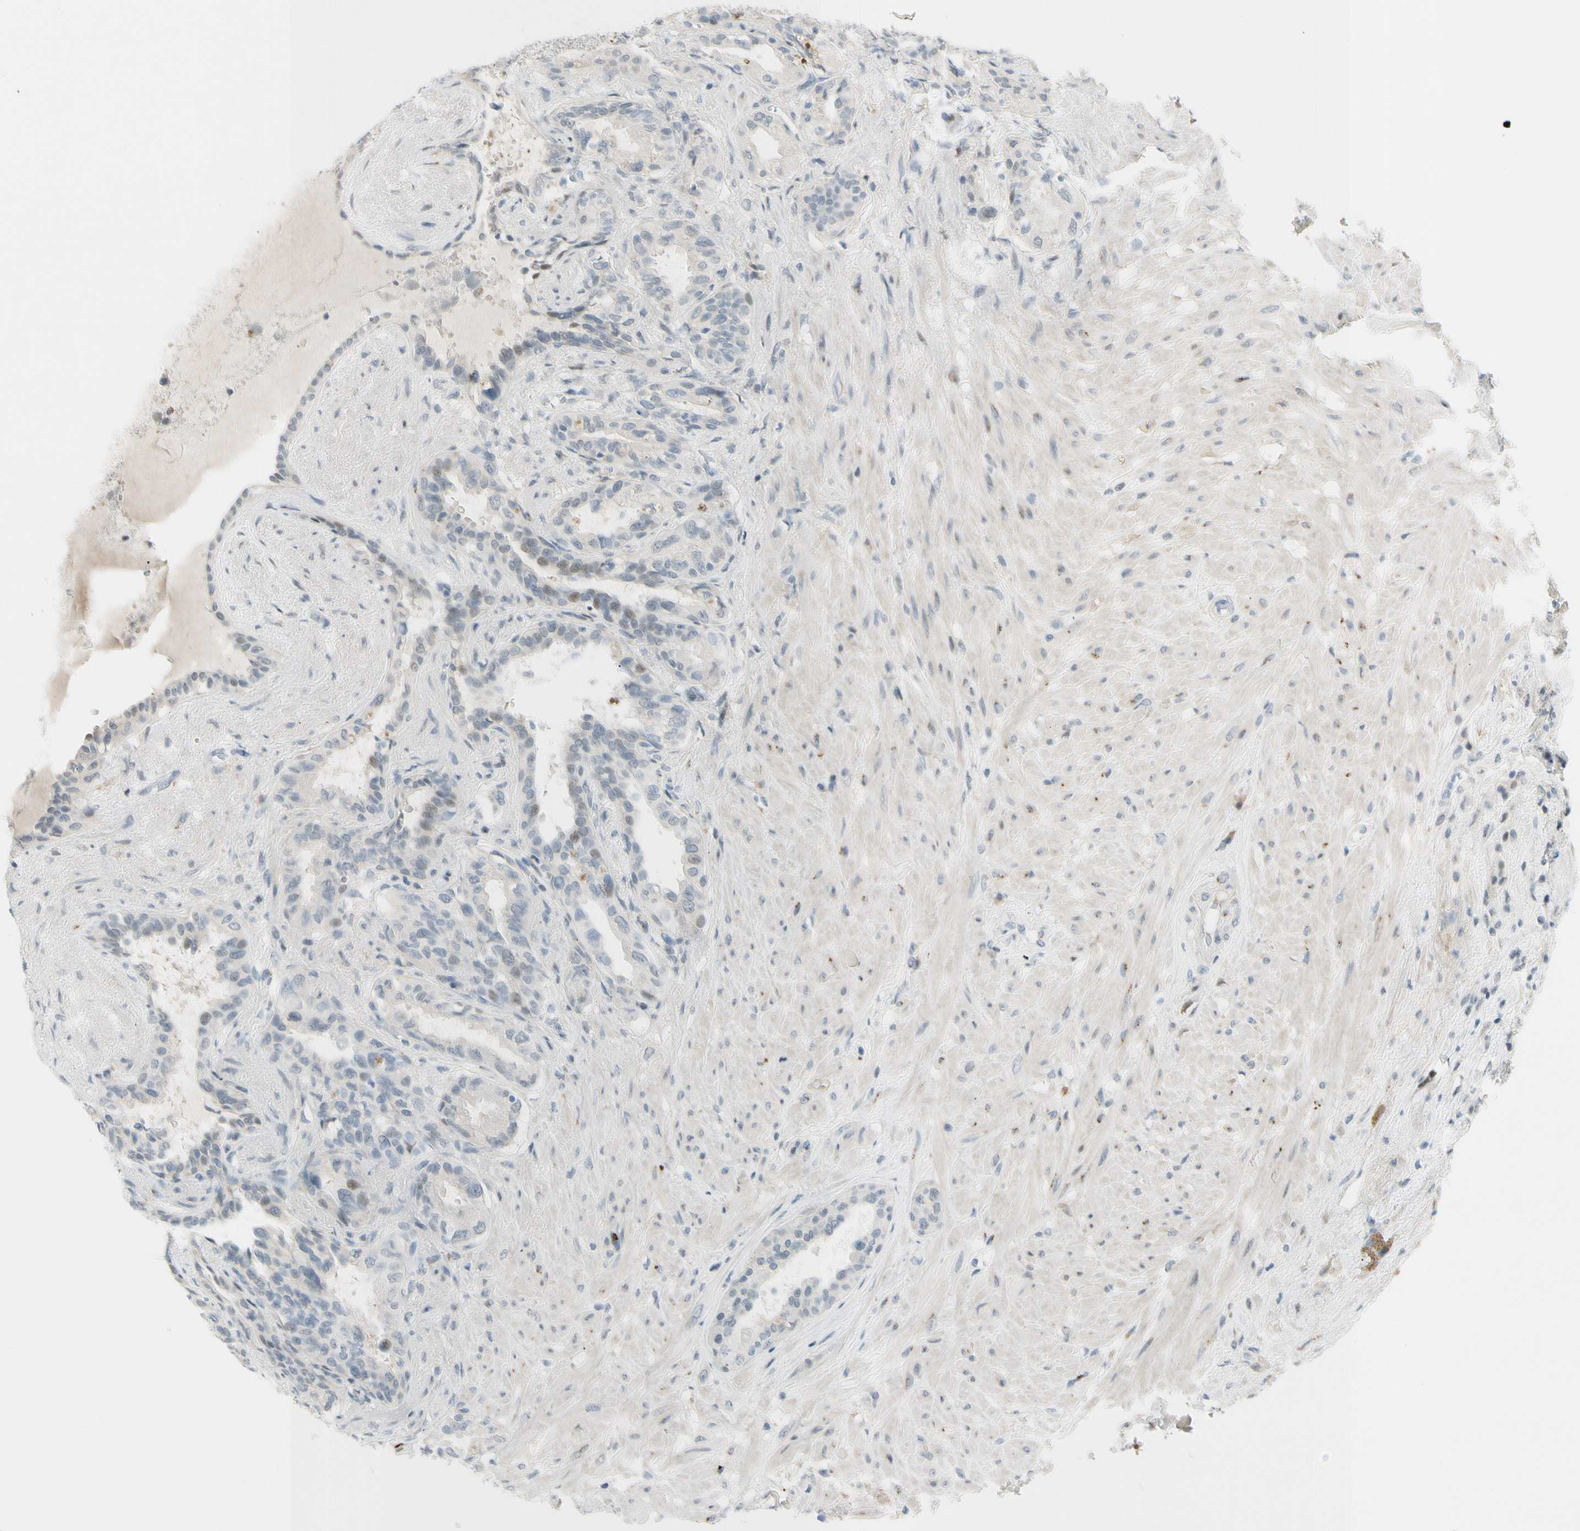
{"staining": {"intensity": "weak", "quantity": "<25%", "location": "nuclear"}, "tissue": "seminal vesicle", "cell_type": "Glandular cells", "image_type": "normal", "snomed": [{"axis": "morphology", "description": "Normal tissue, NOS"}, {"axis": "topography", "description": "Seminal veicle"}], "caption": "Photomicrograph shows no protein staining in glandular cells of normal seminal vesicle.", "gene": "B4GALNT1", "patient": {"sex": "male", "age": 61}}